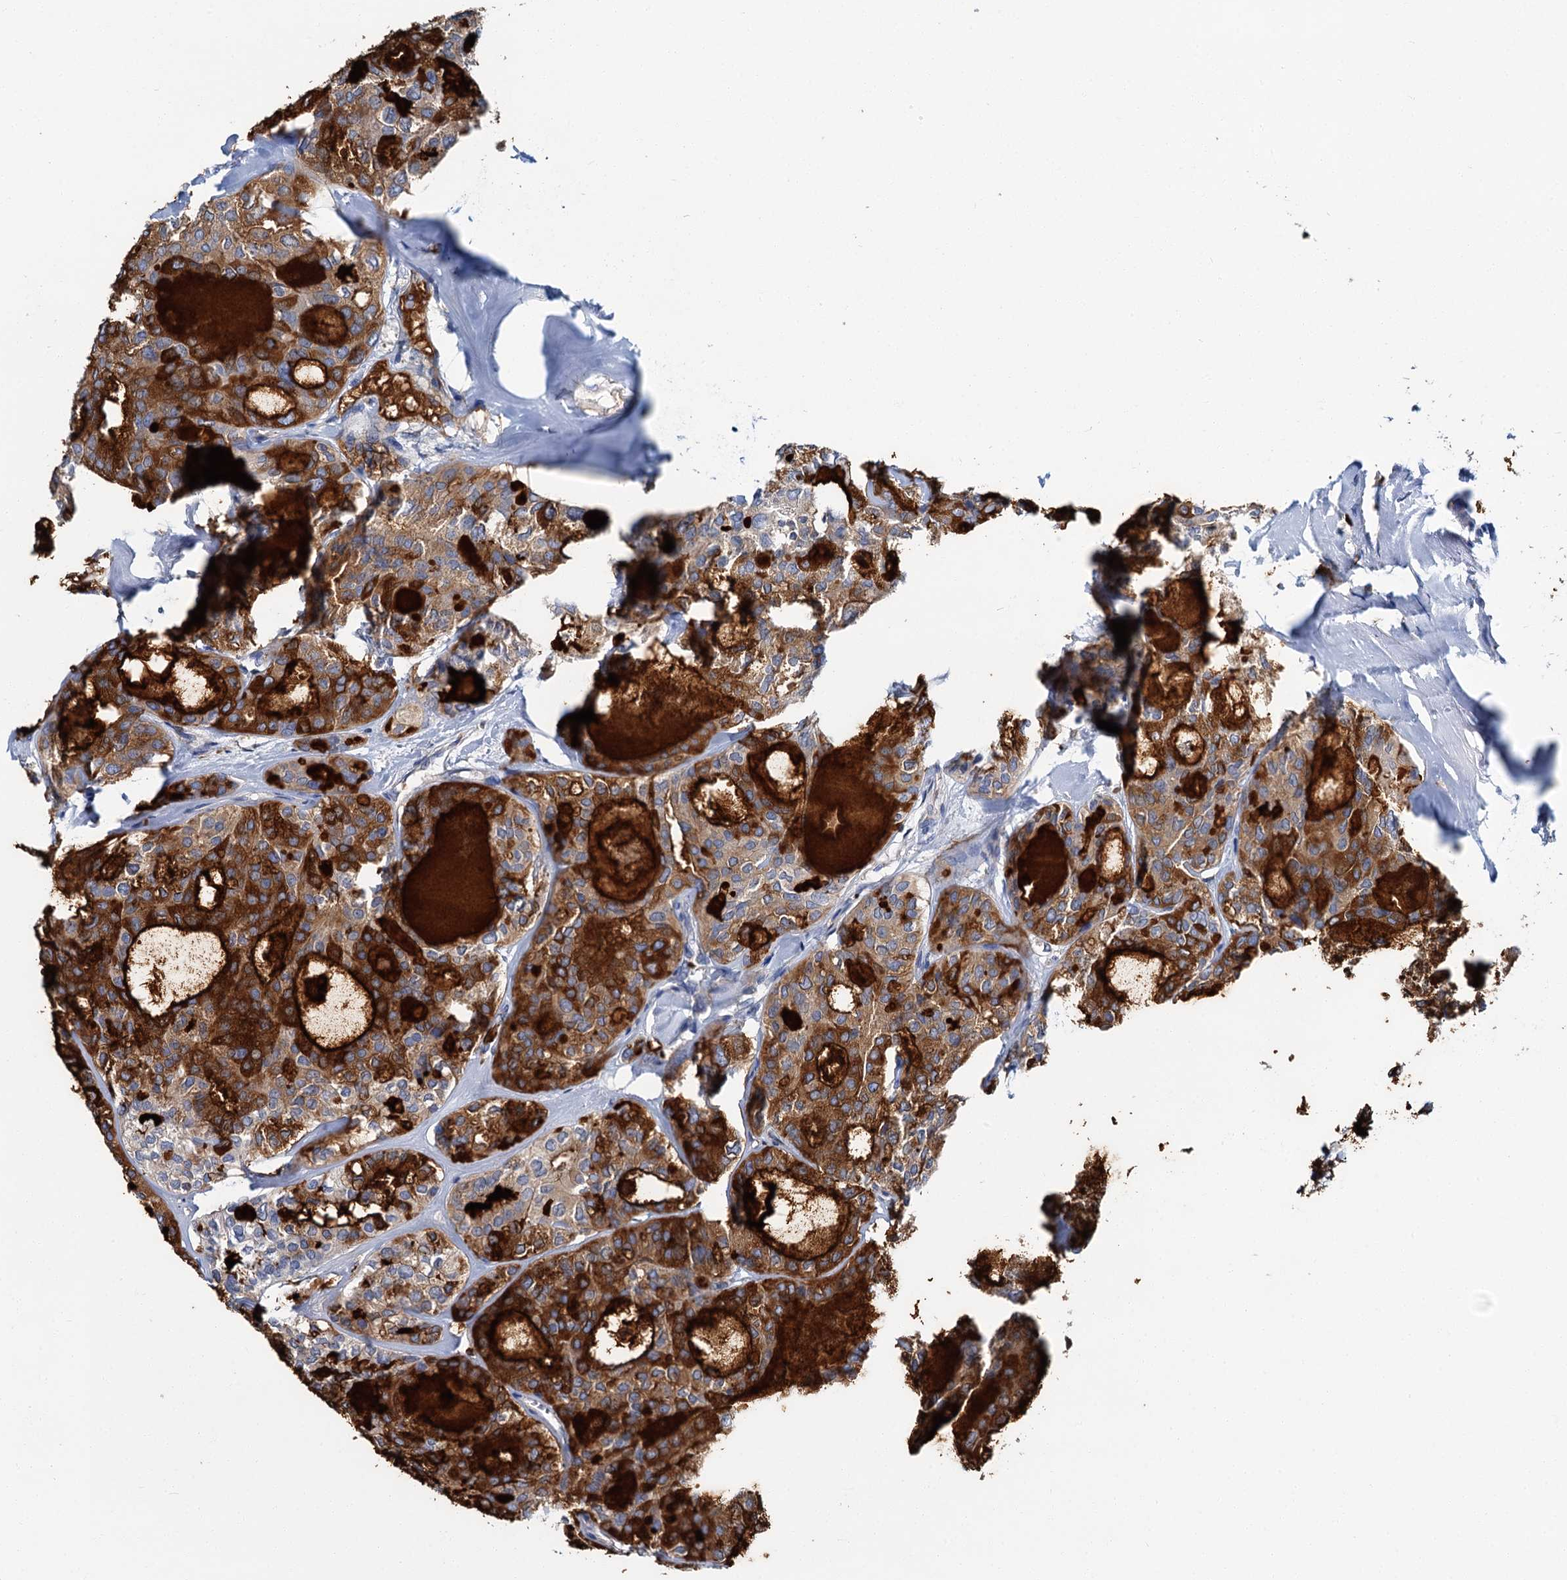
{"staining": {"intensity": "strong", "quantity": "25%-75%", "location": "cytoplasmic/membranous"}, "tissue": "thyroid cancer", "cell_type": "Tumor cells", "image_type": "cancer", "snomed": [{"axis": "morphology", "description": "Follicular adenoma carcinoma, NOS"}, {"axis": "topography", "description": "Thyroid gland"}], "caption": "This is an image of IHC staining of follicular adenoma carcinoma (thyroid), which shows strong positivity in the cytoplasmic/membranous of tumor cells.", "gene": "ATG2A", "patient": {"sex": "male", "age": 75}}